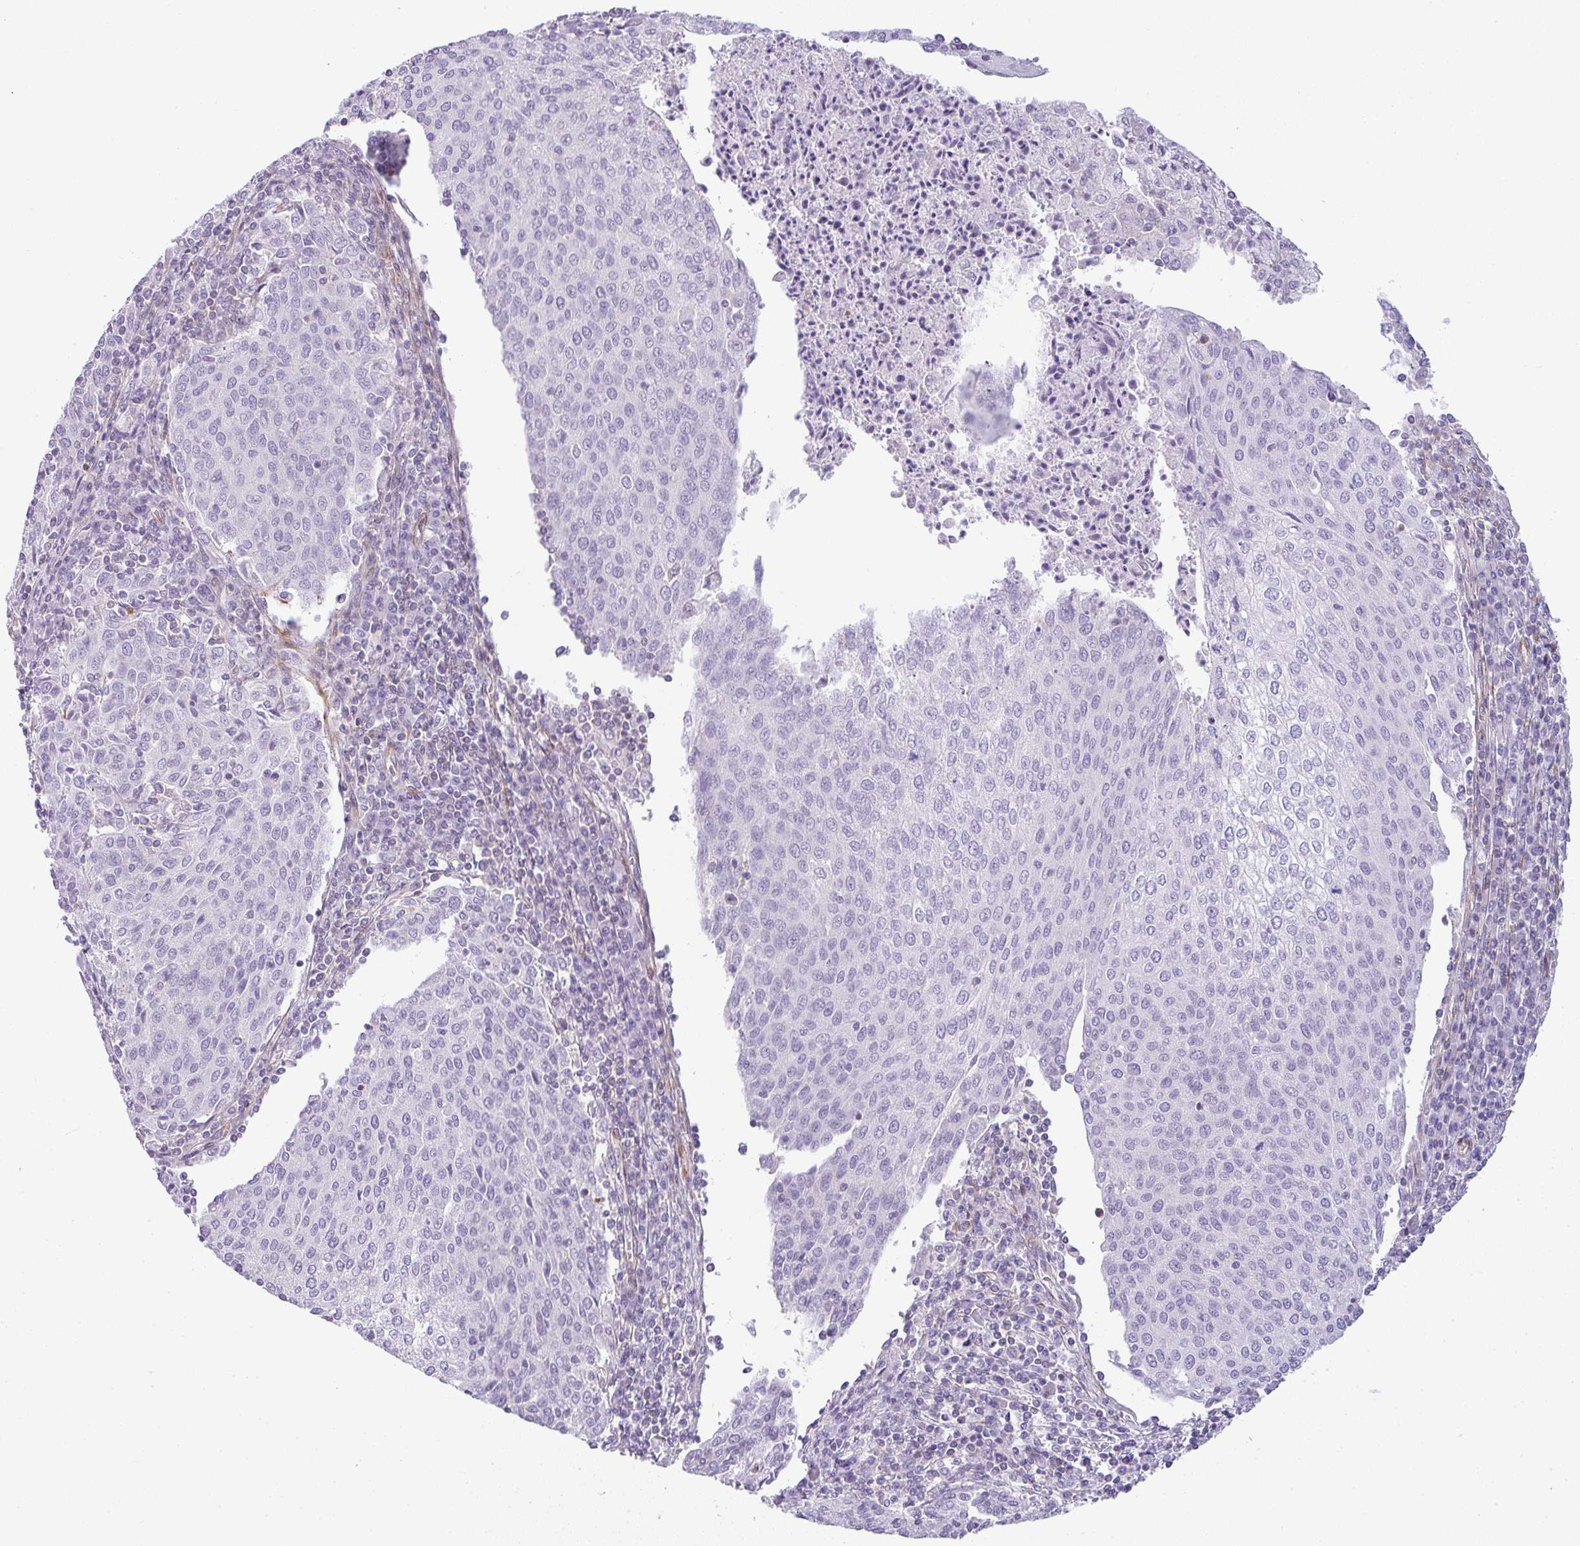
{"staining": {"intensity": "negative", "quantity": "none", "location": "none"}, "tissue": "cervical cancer", "cell_type": "Tumor cells", "image_type": "cancer", "snomed": [{"axis": "morphology", "description": "Squamous cell carcinoma, NOS"}, {"axis": "topography", "description": "Cervix"}], "caption": "Tumor cells show no significant protein expression in squamous cell carcinoma (cervical).", "gene": "CDRT15", "patient": {"sex": "female", "age": 46}}